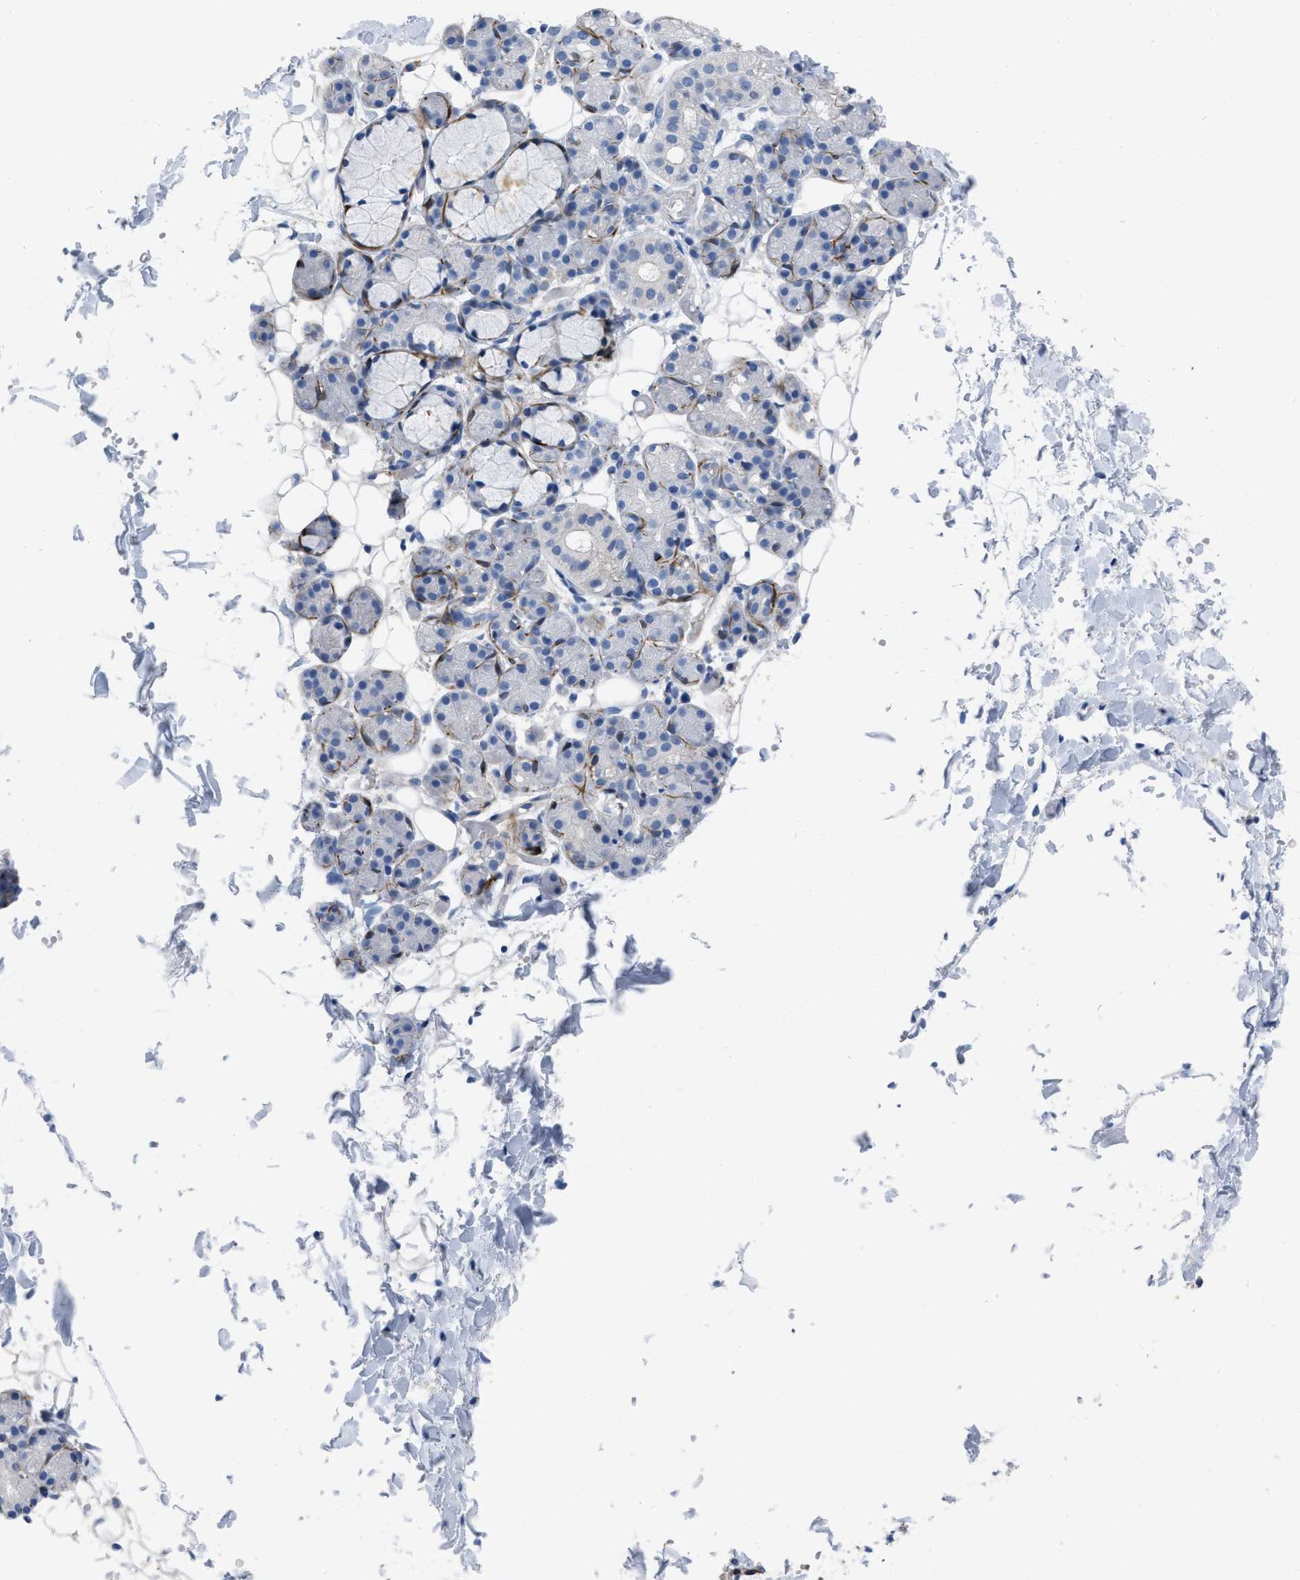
{"staining": {"intensity": "negative", "quantity": "none", "location": "none"}, "tissue": "salivary gland", "cell_type": "Glandular cells", "image_type": "normal", "snomed": [{"axis": "morphology", "description": "Normal tissue, NOS"}, {"axis": "topography", "description": "Salivary gland"}], "caption": "Protein analysis of unremarkable salivary gland reveals no significant expression in glandular cells.", "gene": "PRMT2", "patient": {"sex": "male", "age": 63}}